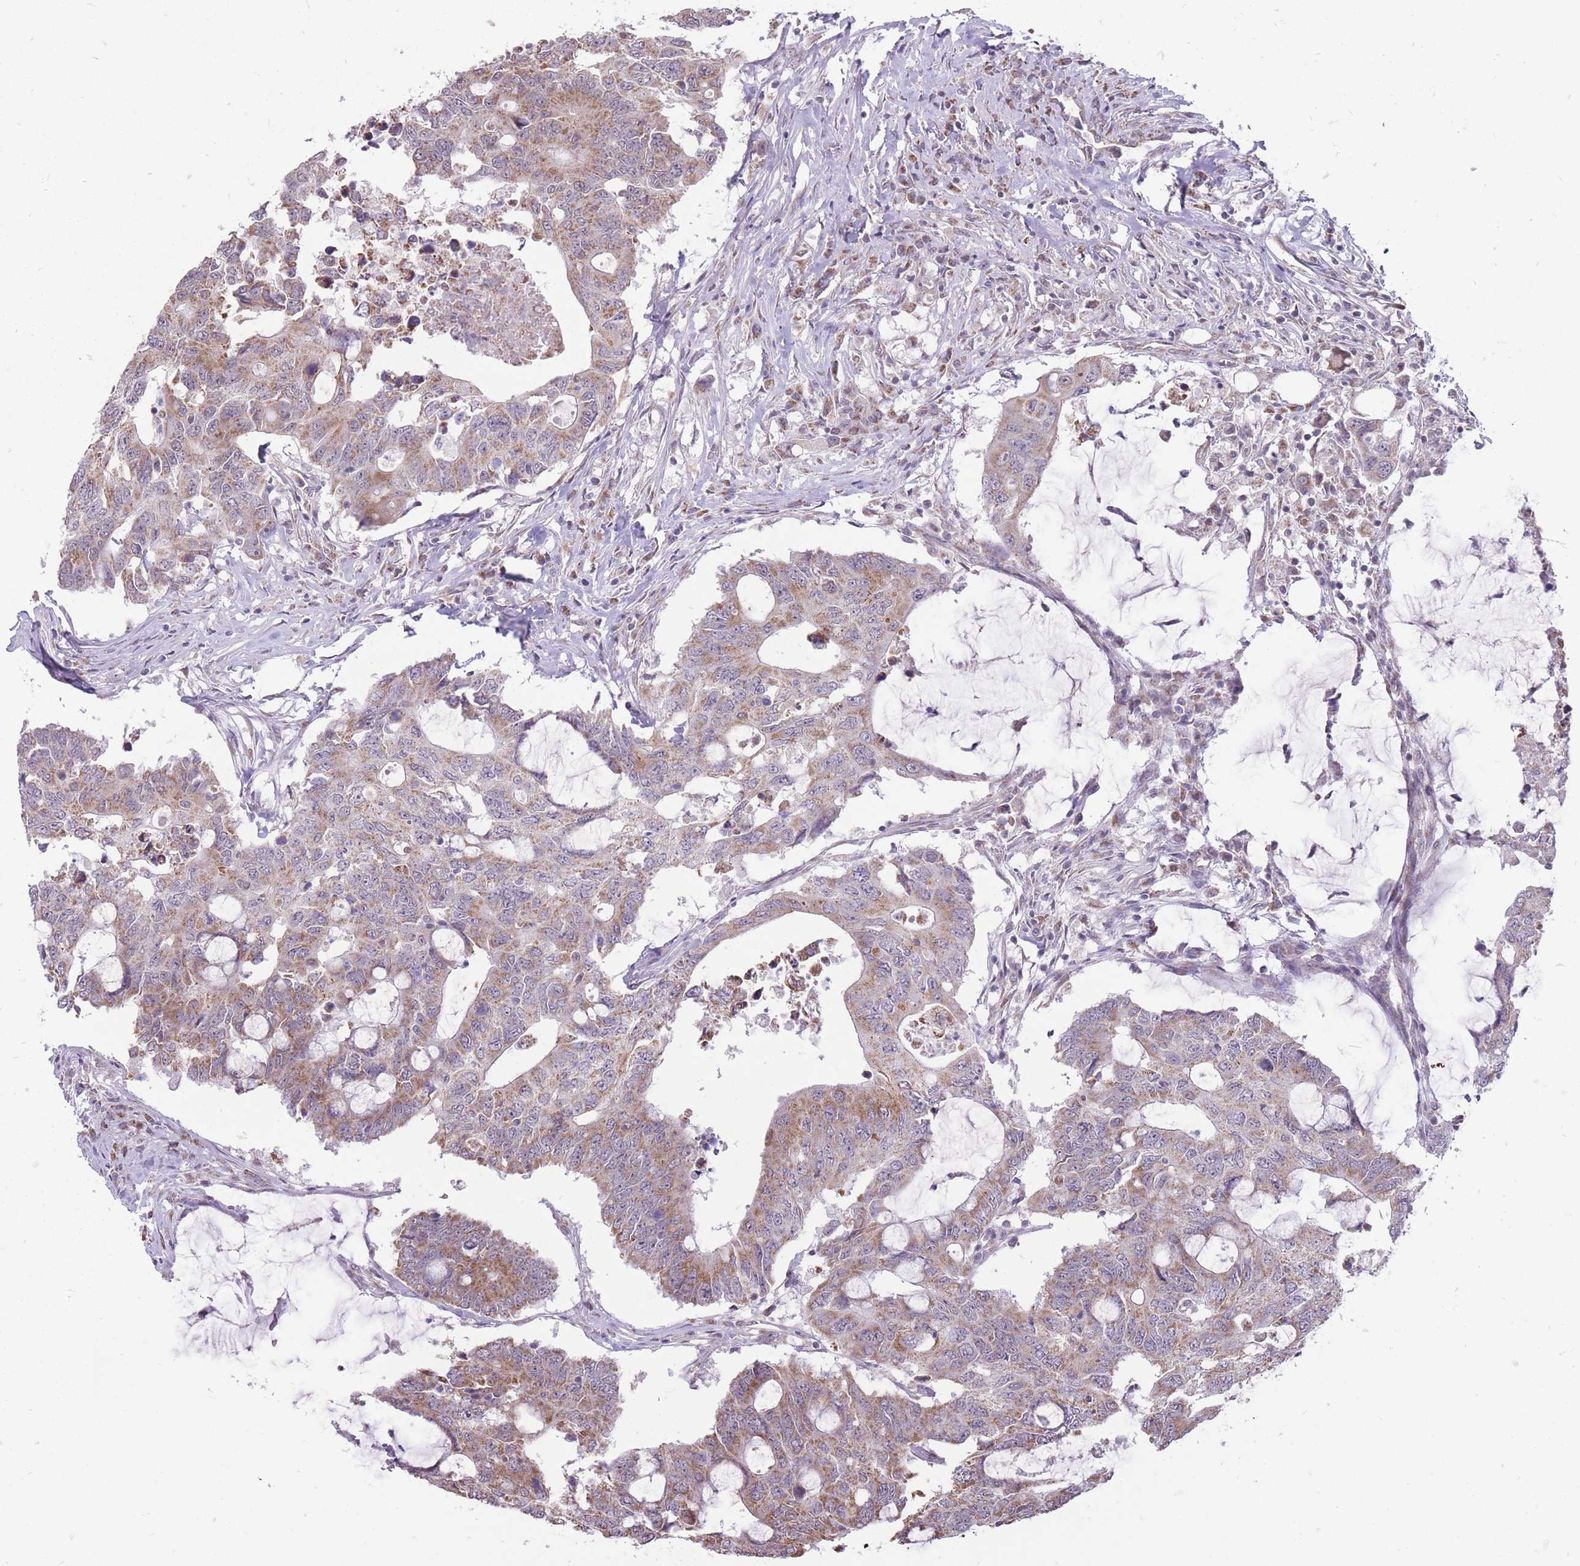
{"staining": {"intensity": "moderate", "quantity": "25%-75%", "location": "cytoplasmic/membranous"}, "tissue": "colorectal cancer", "cell_type": "Tumor cells", "image_type": "cancer", "snomed": [{"axis": "morphology", "description": "Adenocarcinoma, NOS"}, {"axis": "topography", "description": "Colon"}], "caption": "Colorectal cancer stained for a protein shows moderate cytoplasmic/membranous positivity in tumor cells.", "gene": "NELL1", "patient": {"sex": "male", "age": 71}}